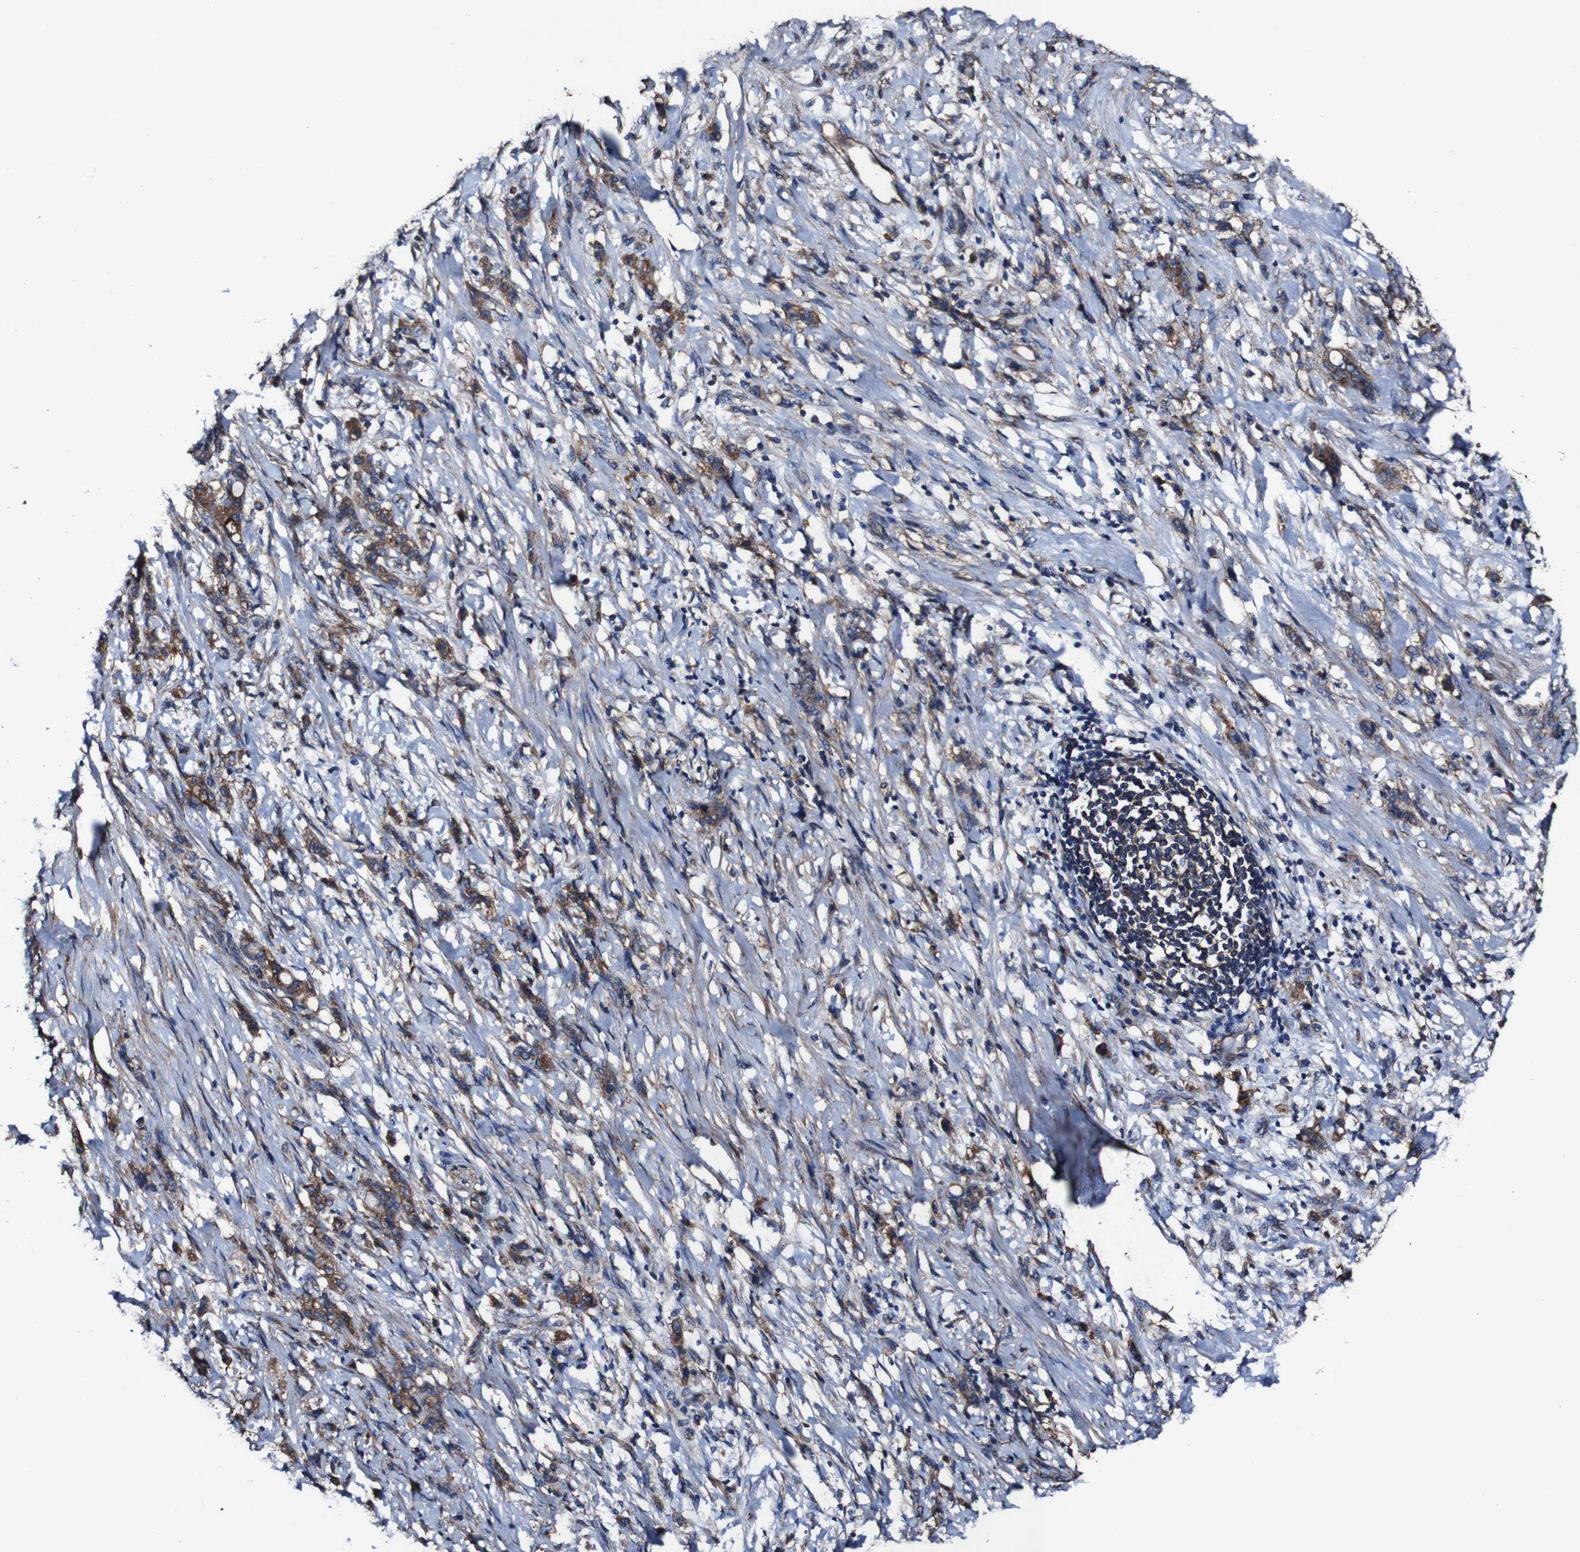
{"staining": {"intensity": "moderate", "quantity": ">75%", "location": "cytoplasmic/membranous"}, "tissue": "stomach cancer", "cell_type": "Tumor cells", "image_type": "cancer", "snomed": [{"axis": "morphology", "description": "Adenocarcinoma, NOS"}, {"axis": "topography", "description": "Stomach, lower"}], "caption": "IHC staining of stomach cancer (adenocarcinoma), which demonstrates medium levels of moderate cytoplasmic/membranous expression in approximately >75% of tumor cells indicating moderate cytoplasmic/membranous protein expression. The staining was performed using DAB (brown) for protein detection and nuclei were counterstained in hematoxylin (blue).", "gene": "CSF1R", "patient": {"sex": "male", "age": 88}}